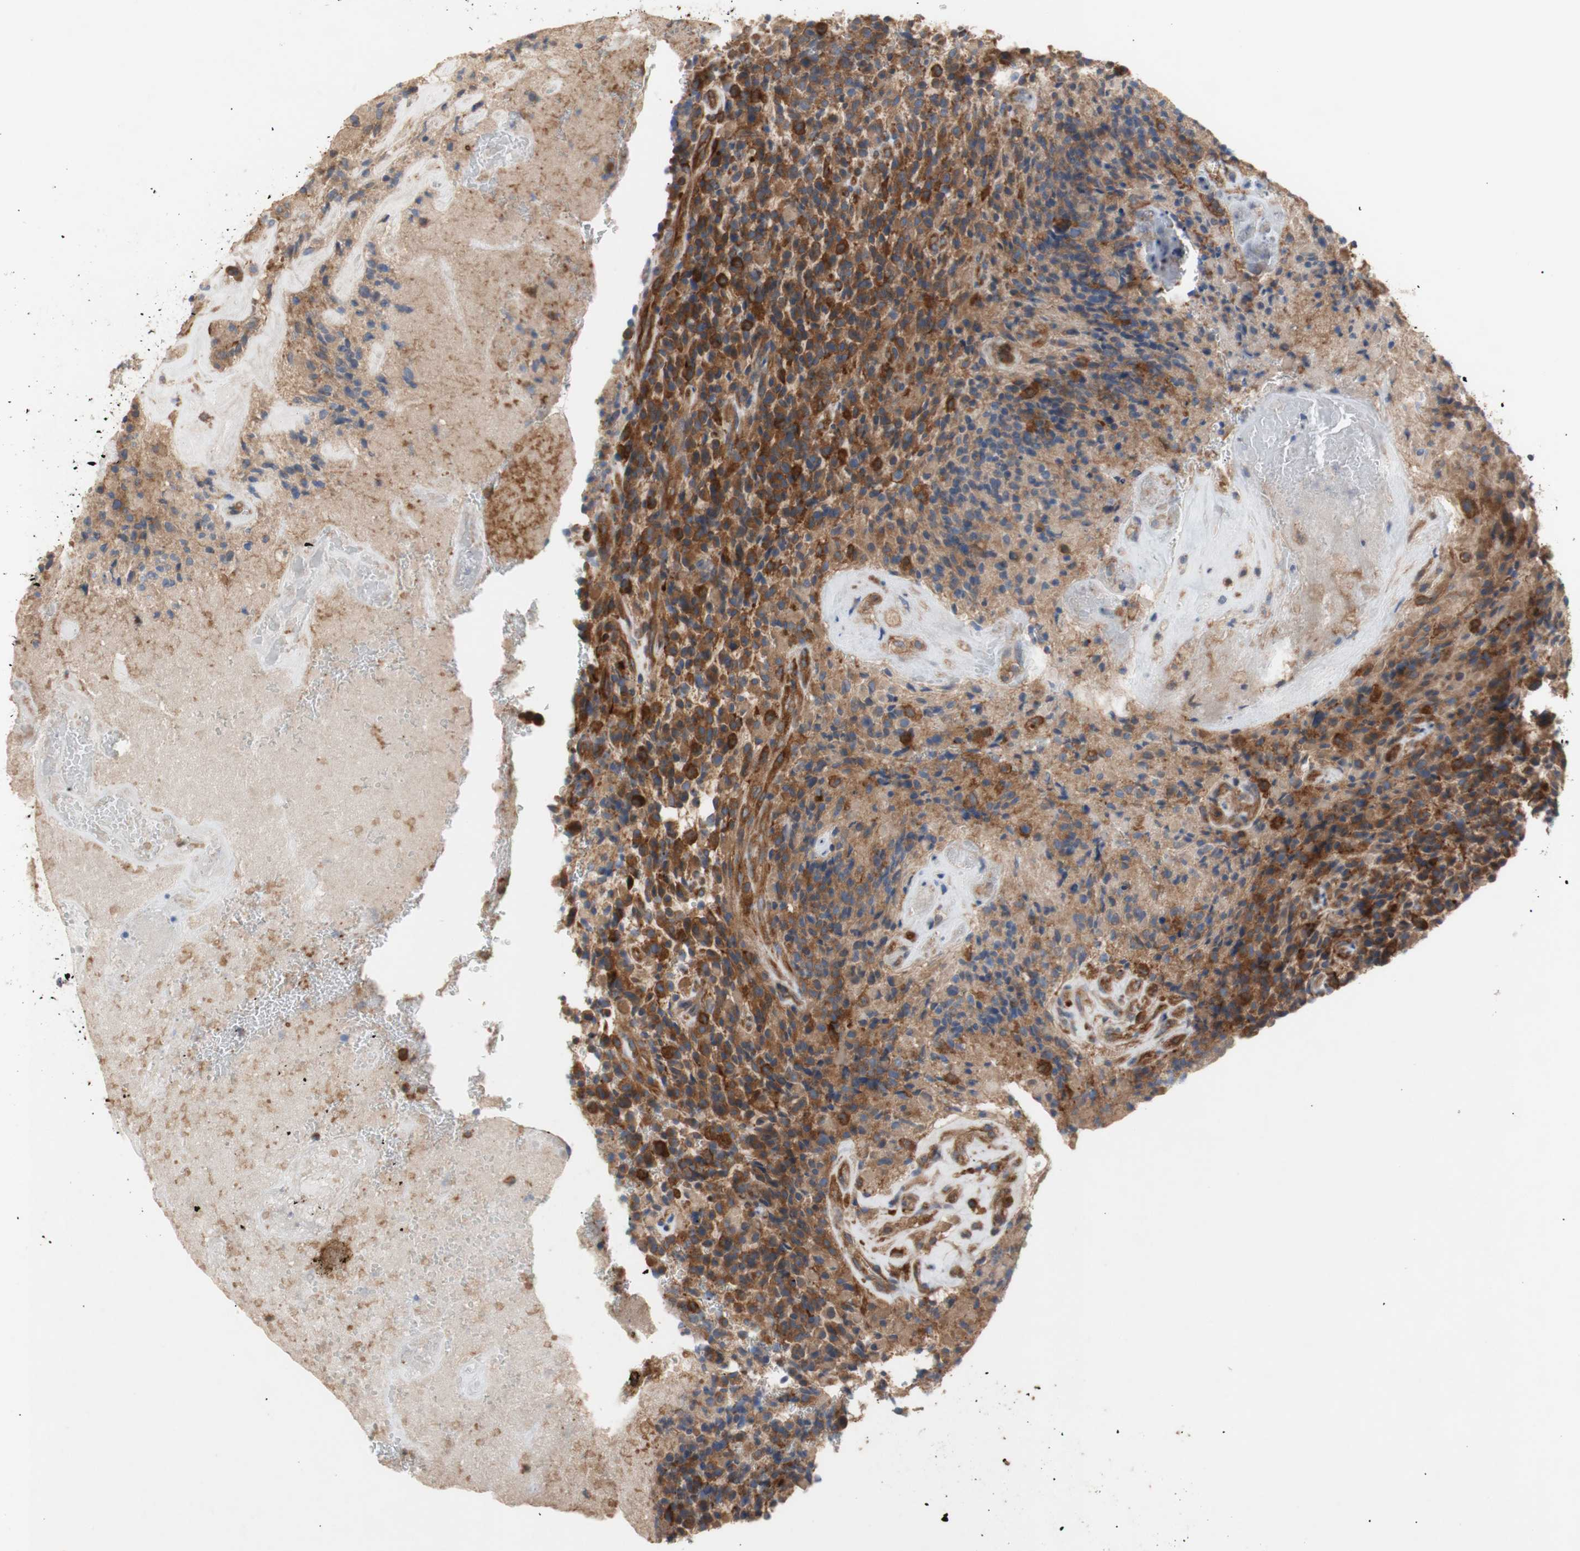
{"staining": {"intensity": "moderate", "quantity": ">75%", "location": "cytoplasmic/membranous"}, "tissue": "glioma", "cell_type": "Tumor cells", "image_type": "cancer", "snomed": [{"axis": "morphology", "description": "Glioma, malignant, High grade"}, {"axis": "topography", "description": "Brain"}], "caption": "Moderate cytoplasmic/membranous expression for a protein is present in approximately >75% of tumor cells of glioma using immunohistochemistry (IHC).", "gene": "IKBKG", "patient": {"sex": "male", "age": 71}}